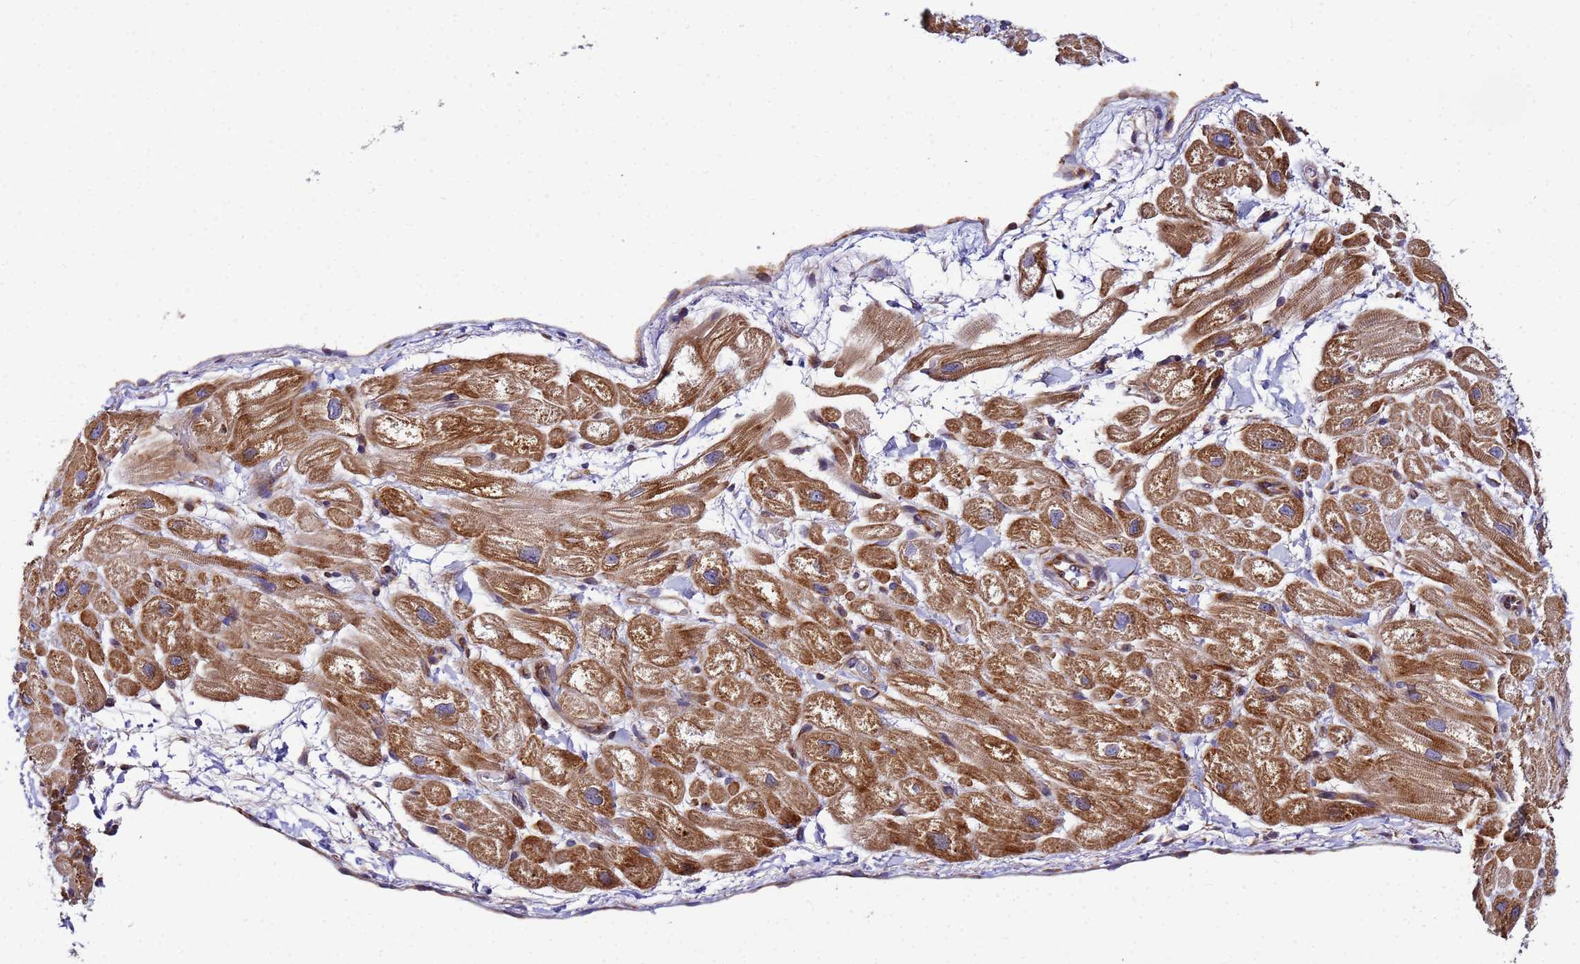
{"staining": {"intensity": "moderate", "quantity": "25%-75%", "location": "cytoplasmic/membranous"}, "tissue": "heart muscle", "cell_type": "Cardiomyocytes", "image_type": "normal", "snomed": [{"axis": "morphology", "description": "Normal tissue, NOS"}, {"axis": "topography", "description": "Heart"}], "caption": "The histopathology image displays staining of unremarkable heart muscle, revealing moderate cytoplasmic/membranous protein expression (brown color) within cardiomyocytes. (Brightfield microscopy of DAB IHC at high magnification).", "gene": "POM121C", "patient": {"sex": "male", "age": 65}}